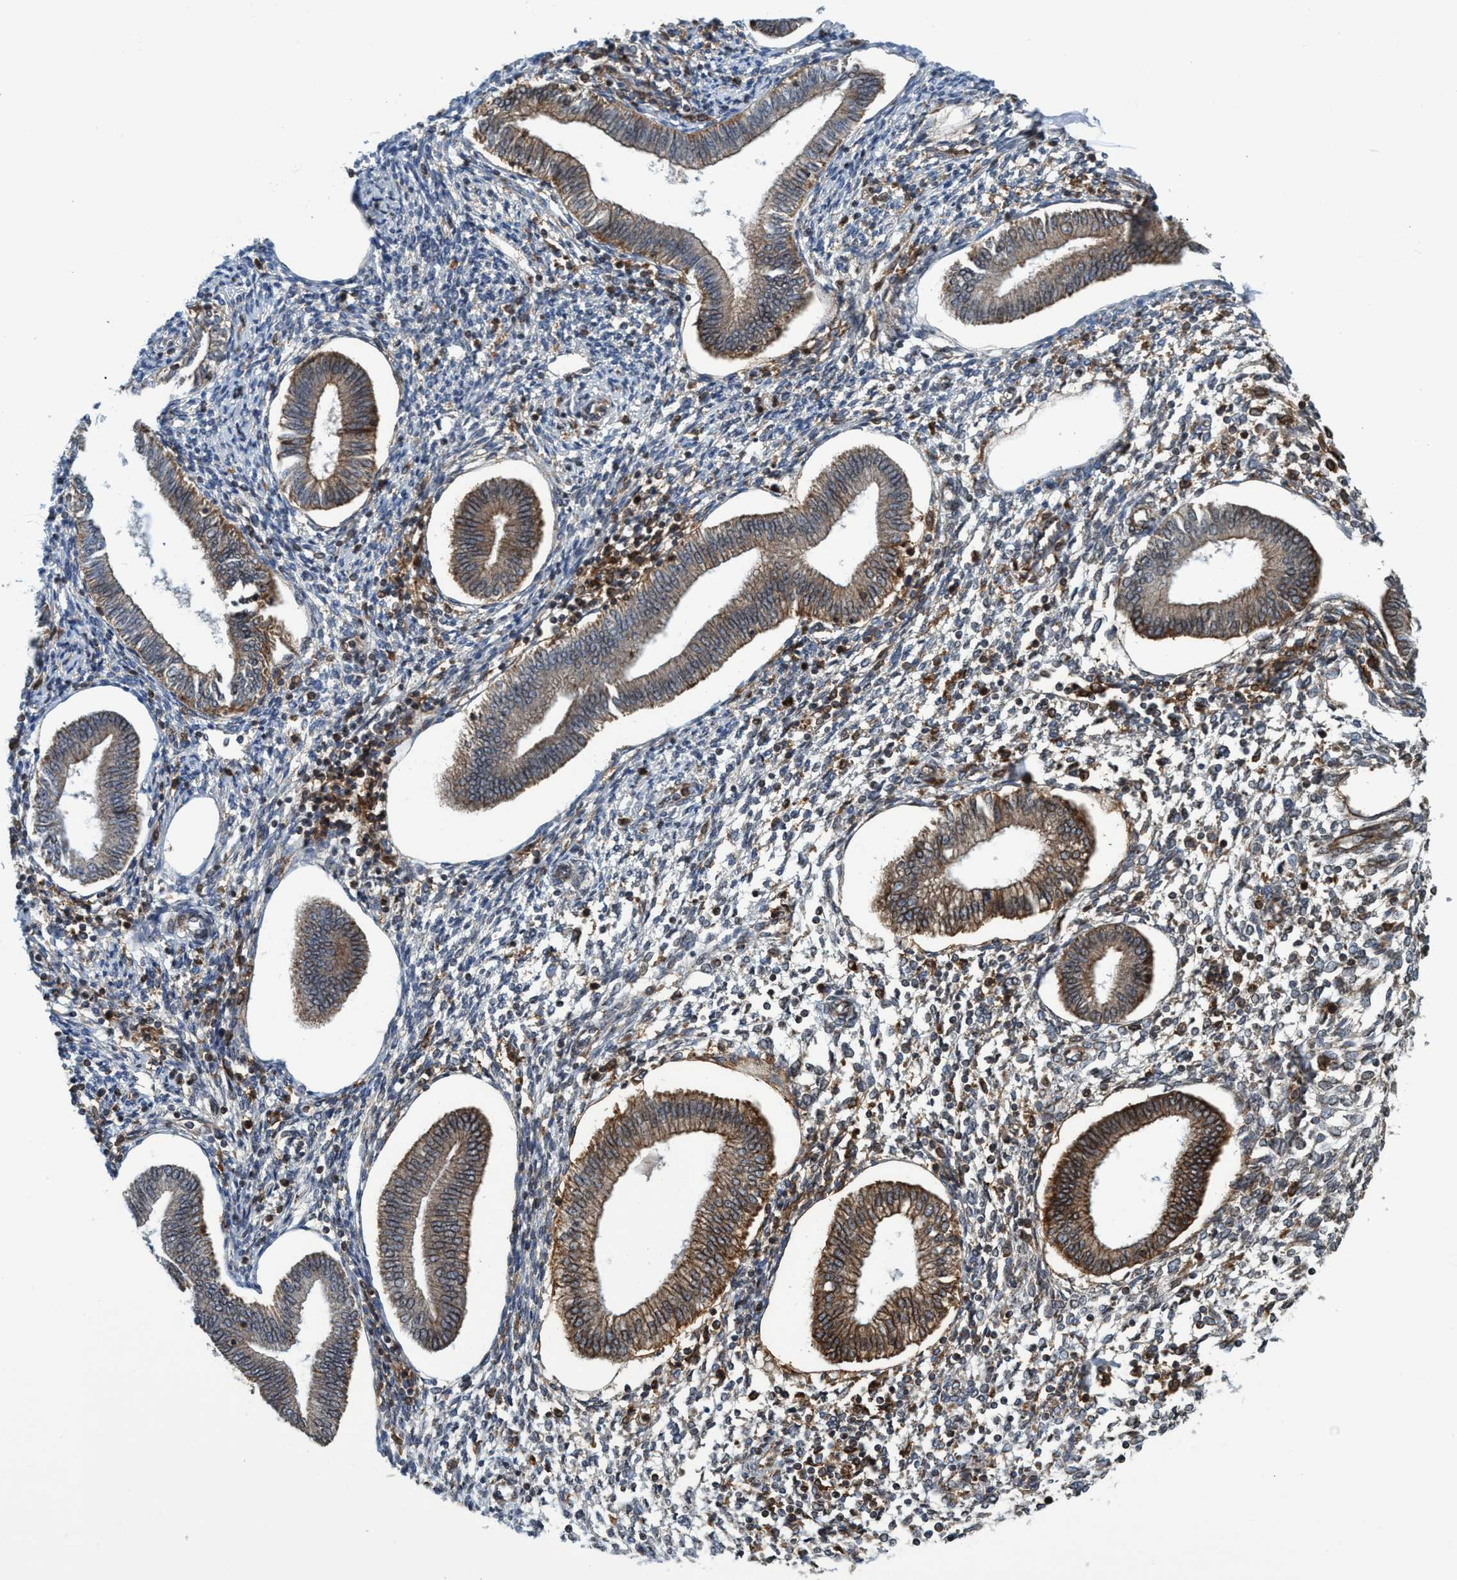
{"staining": {"intensity": "moderate", "quantity": "25%-75%", "location": "cytoplasmic/membranous"}, "tissue": "endometrium", "cell_type": "Cells in endometrial stroma", "image_type": "normal", "snomed": [{"axis": "morphology", "description": "Normal tissue, NOS"}, {"axis": "topography", "description": "Endometrium"}], "caption": "Cells in endometrial stroma demonstrate moderate cytoplasmic/membranous staining in about 25%-75% of cells in benign endometrium.", "gene": "SLC16A3", "patient": {"sex": "female", "age": 50}}